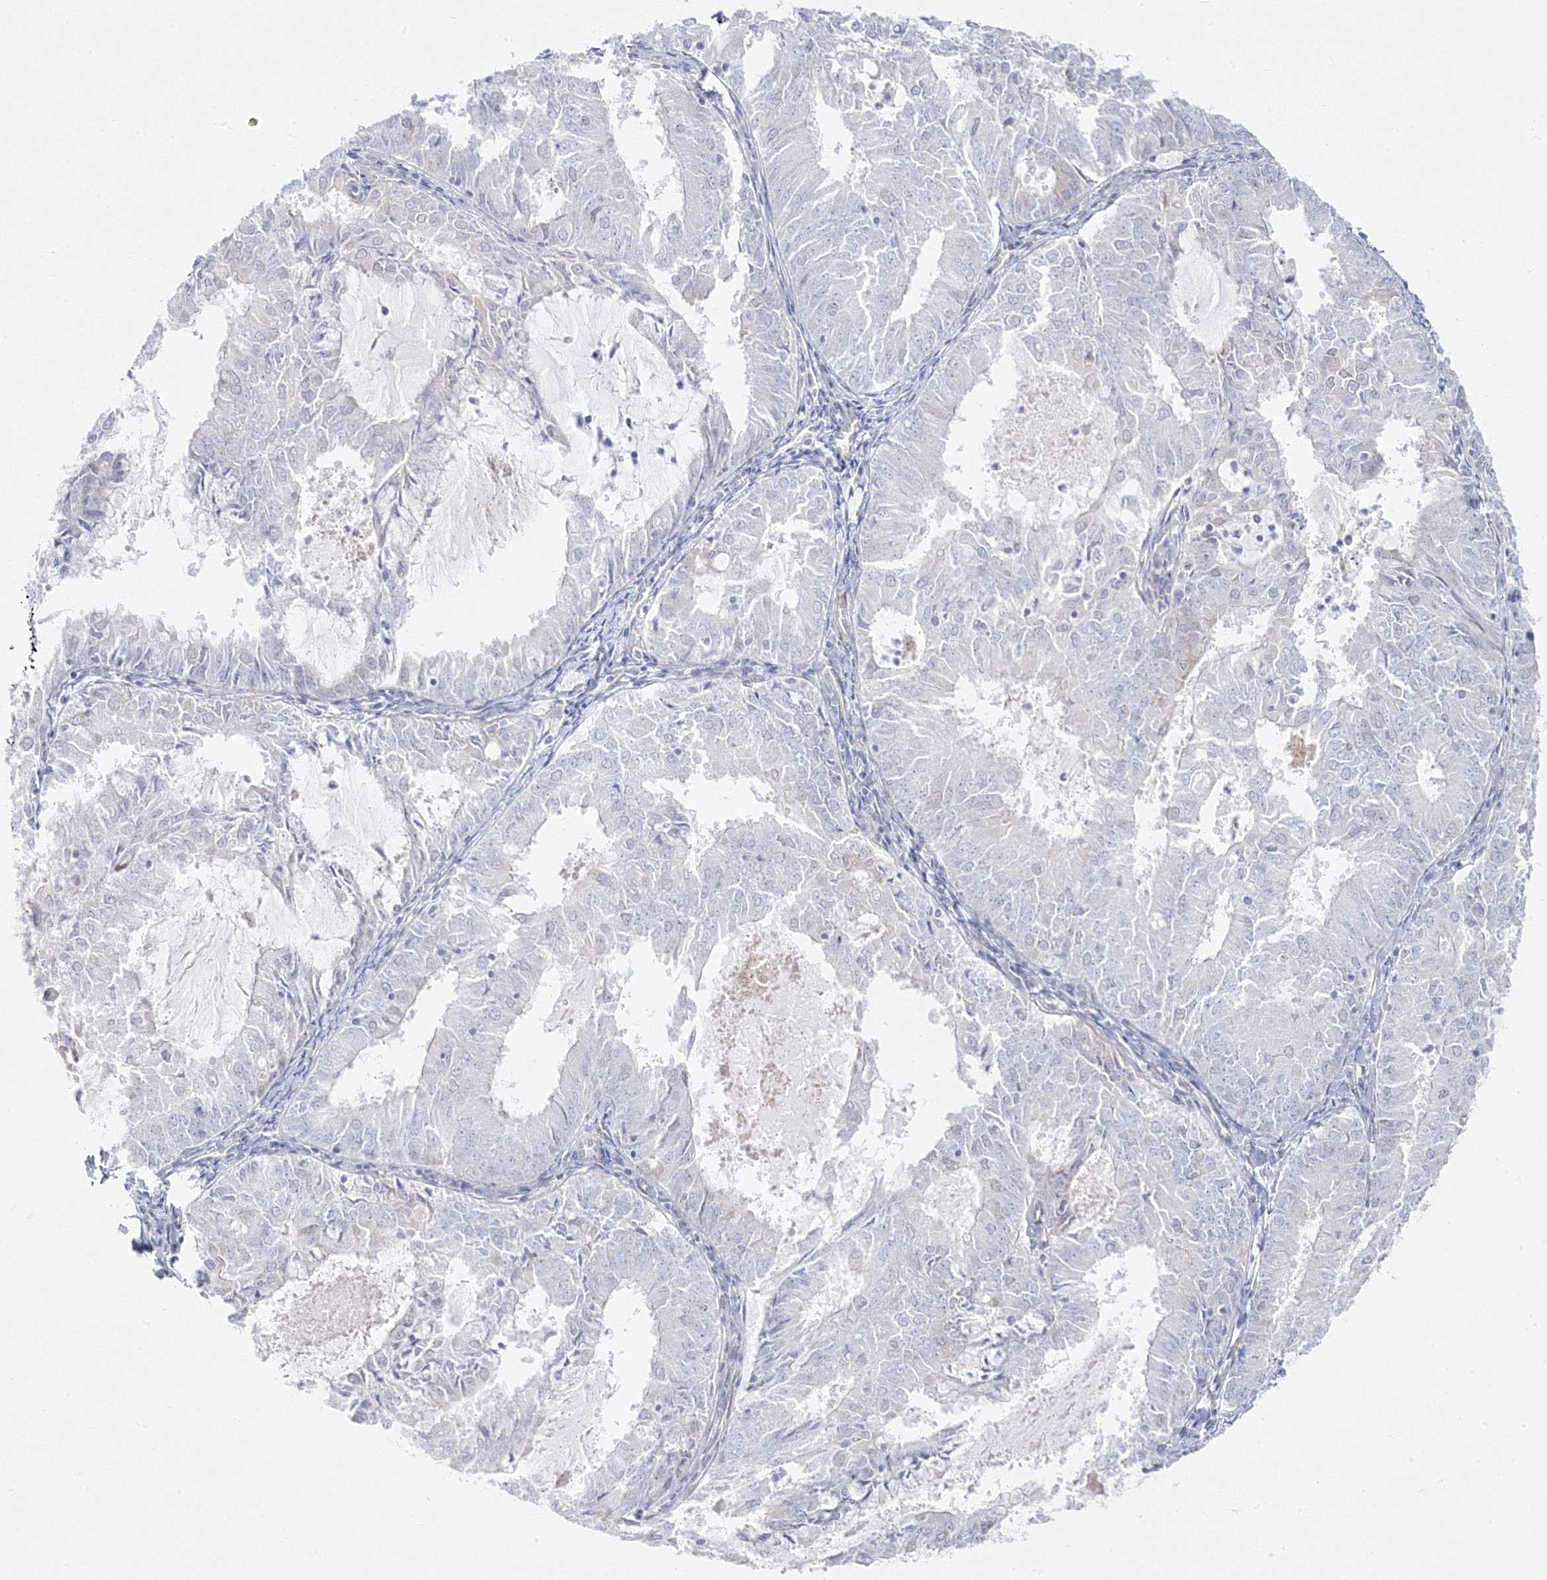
{"staining": {"intensity": "negative", "quantity": "none", "location": "none"}, "tissue": "endometrial cancer", "cell_type": "Tumor cells", "image_type": "cancer", "snomed": [{"axis": "morphology", "description": "Adenocarcinoma, NOS"}, {"axis": "topography", "description": "Endometrium"}], "caption": "There is no significant expression in tumor cells of endometrial cancer (adenocarcinoma). Brightfield microscopy of immunohistochemistry (IHC) stained with DAB (brown) and hematoxylin (blue), captured at high magnification.", "gene": "C2CD2", "patient": {"sex": "female", "age": 57}}